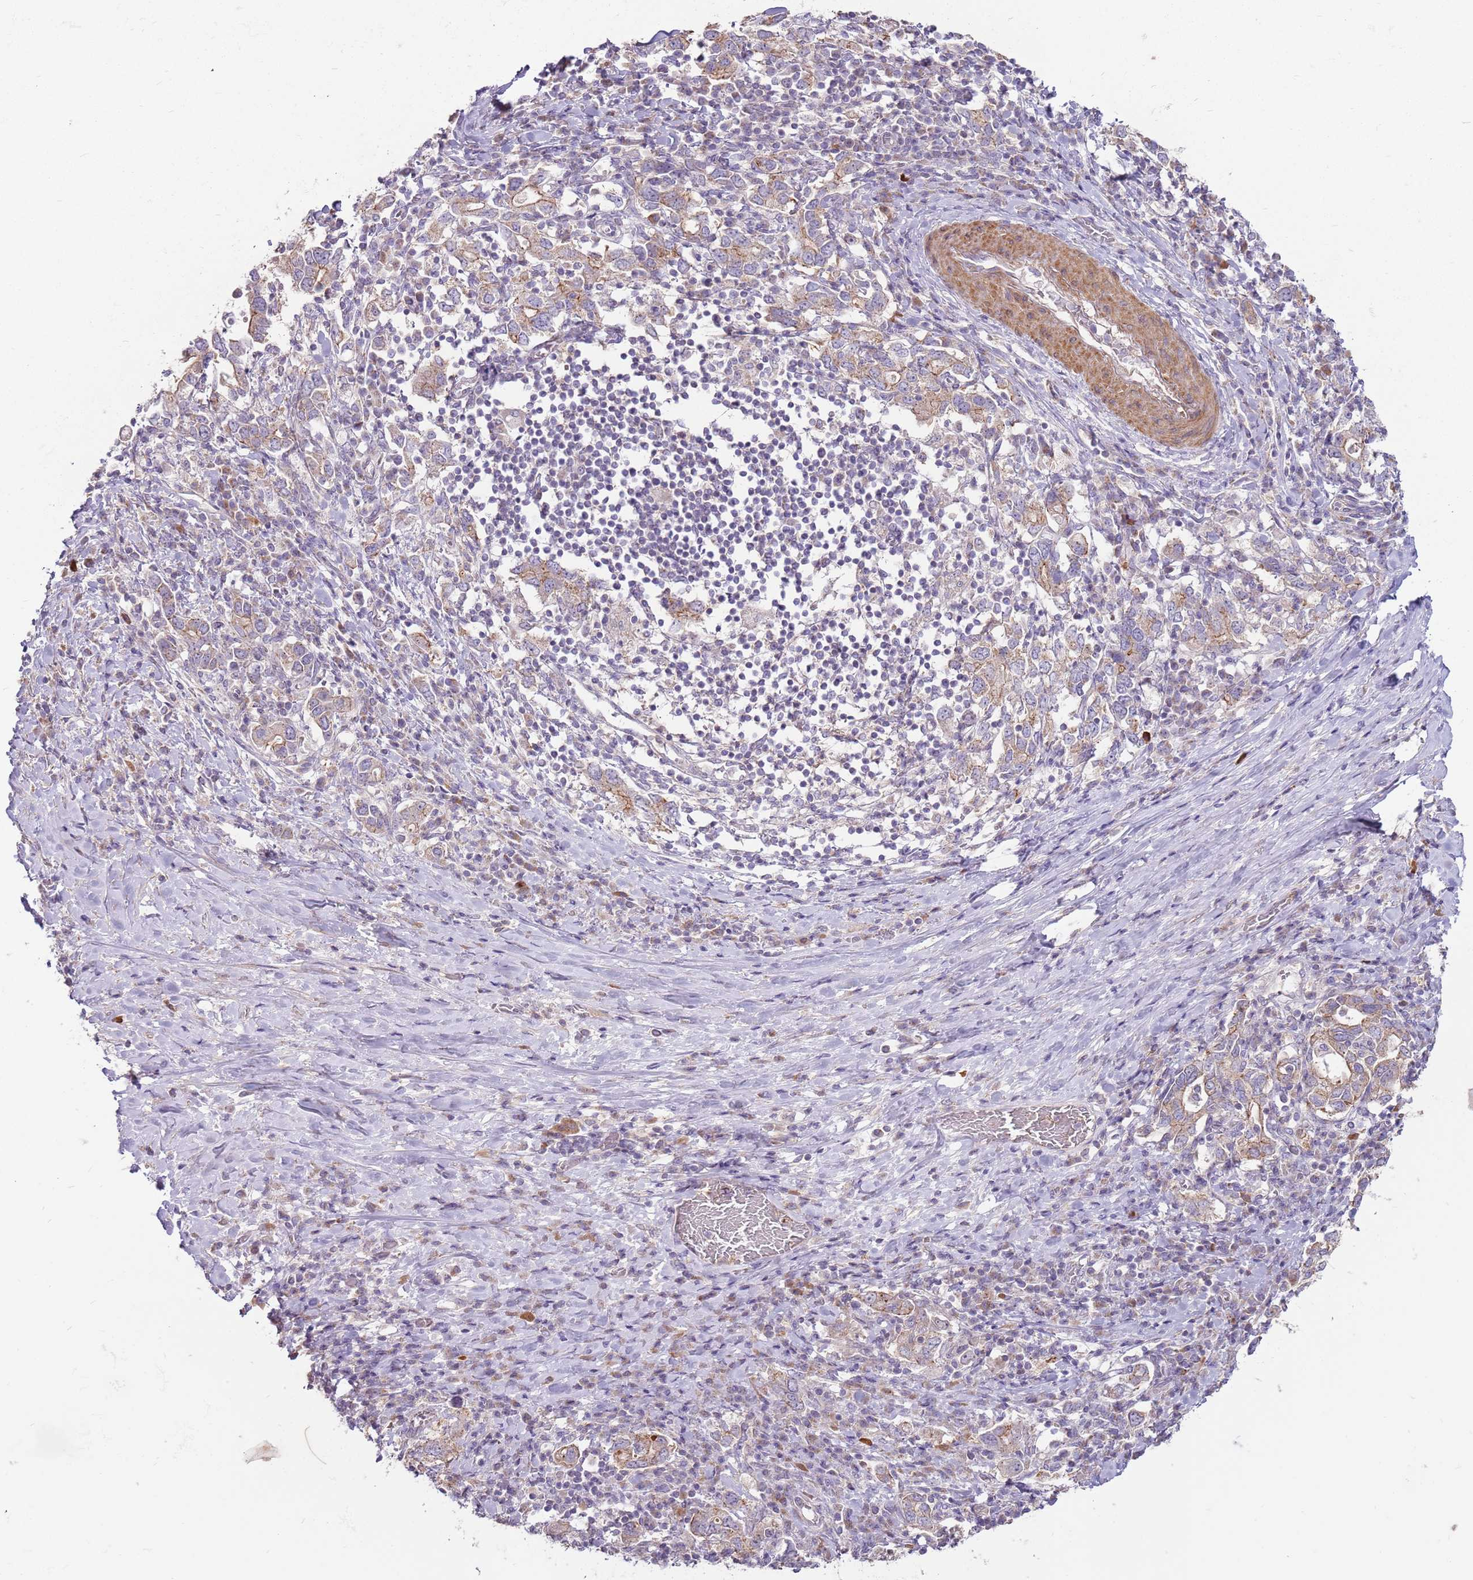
{"staining": {"intensity": "weak", "quantity": "25%-75%", "location": "cytoplasmic/membranous"}, "tissue": "stomach cancer", "cell_type": "Tumor cells", "image_type": "cancer", "snomed": [{"axis": "morphology", "description": "Adenocarcinoma, NOS"}, {"axis": "topography", "description": "Stomach, upper"}, {"axis": "topography", "description": "Stomach"}], "caption": "Human stomach cancer stained with a protein marker exhibits weak staining in tumor cells.", "gene": "SPATA31D1", "patient": {"sex": "male", "age": 62}}